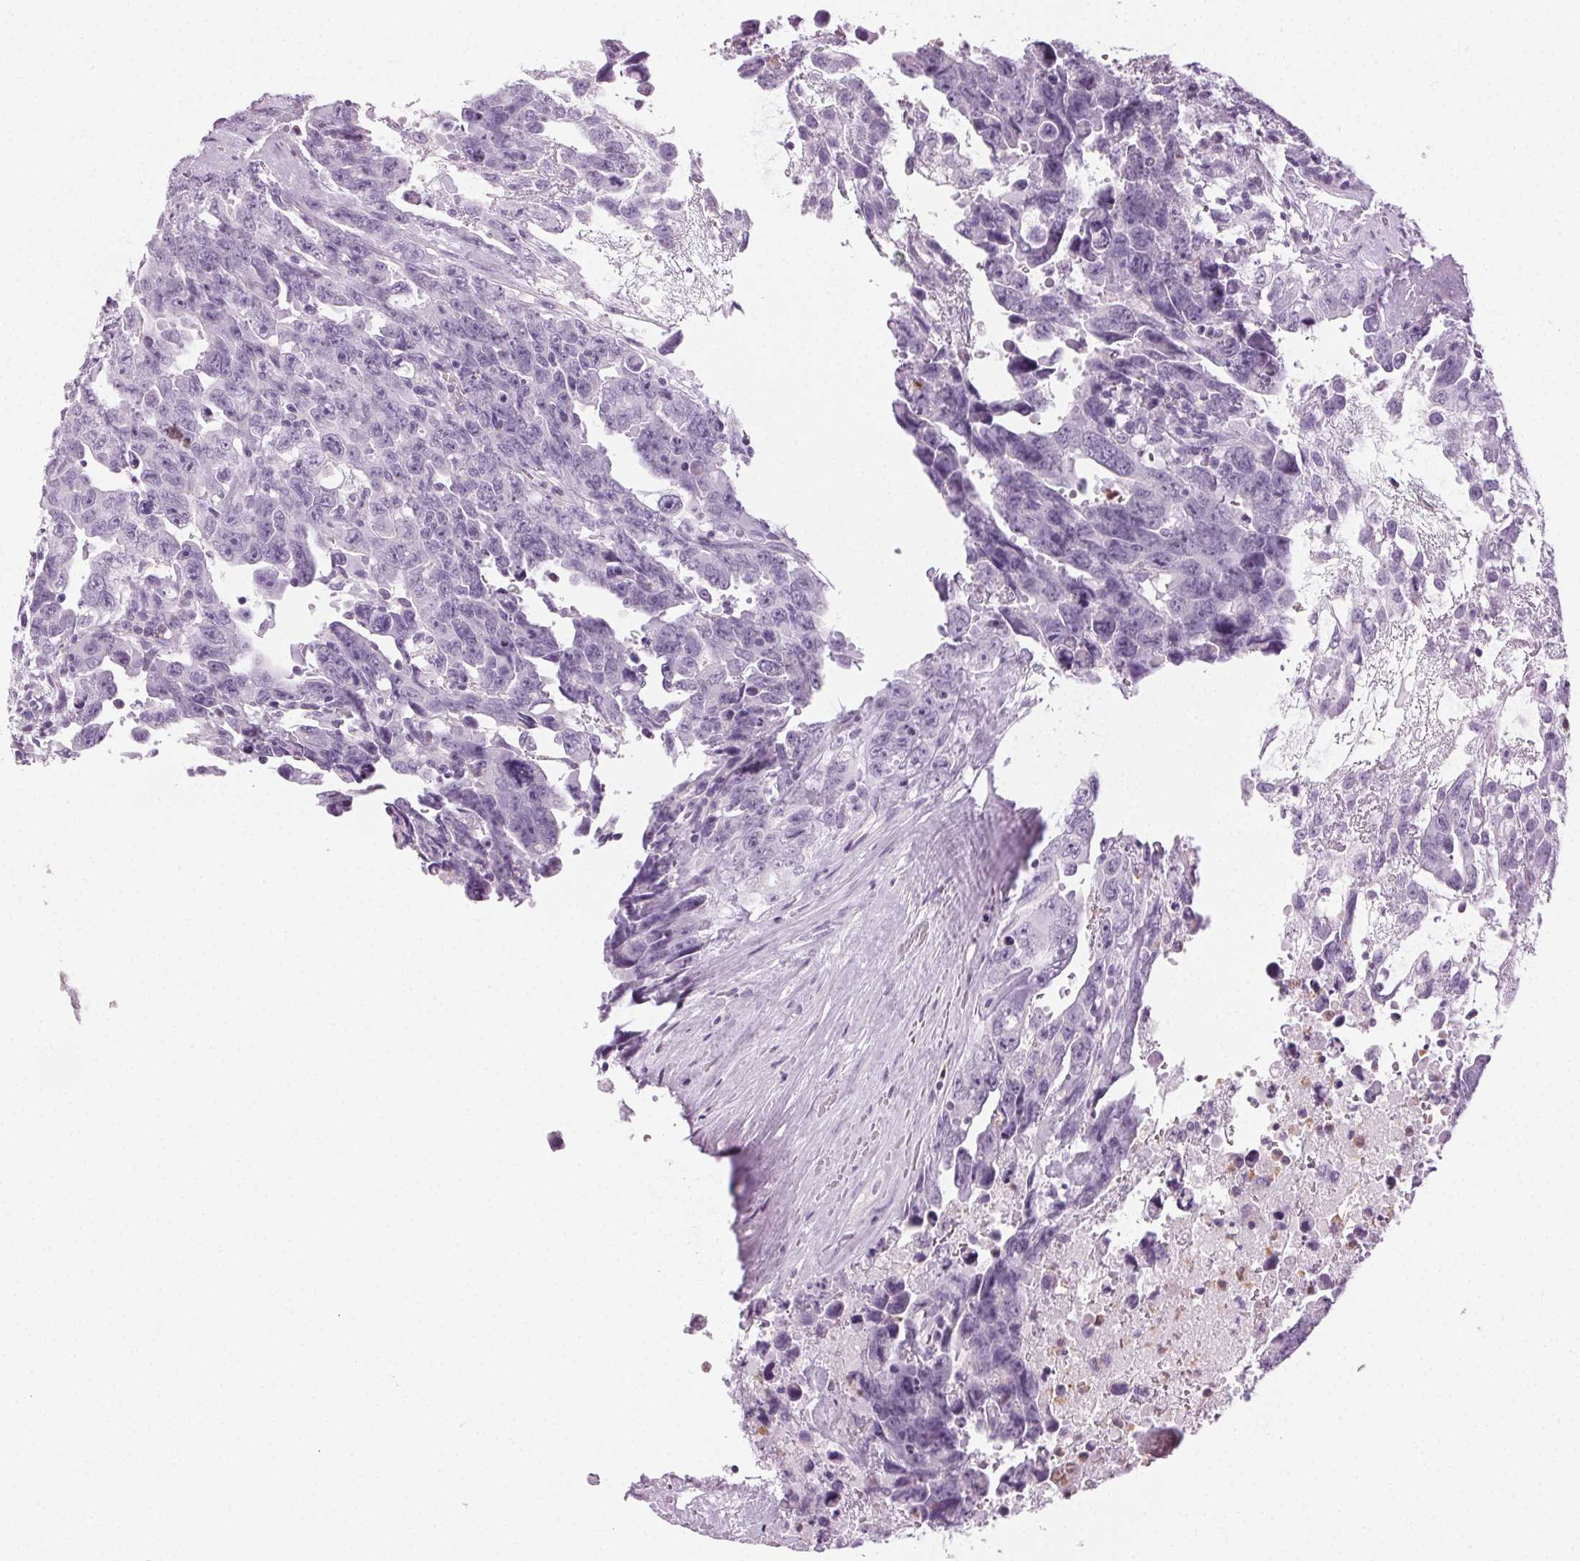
{"staining": {"intensity": "negative", "quantity": "none", "location": "none"}, "tissue": "testis cancer", "cell_type": "Tumor cells", "image_type": "cancer", "snomed": [{"axis": "morphology", "description": "Carcinoma, Embryonal, NOS"}, {"axis": "topography", "description": "Testis"}], "caption": "This is an IHC histopathology image of human embryonal carcinoma (testis). There is no expression in tumor cells.", "gene": "MPO", "patient": {"sex": "male", "age": 24}}